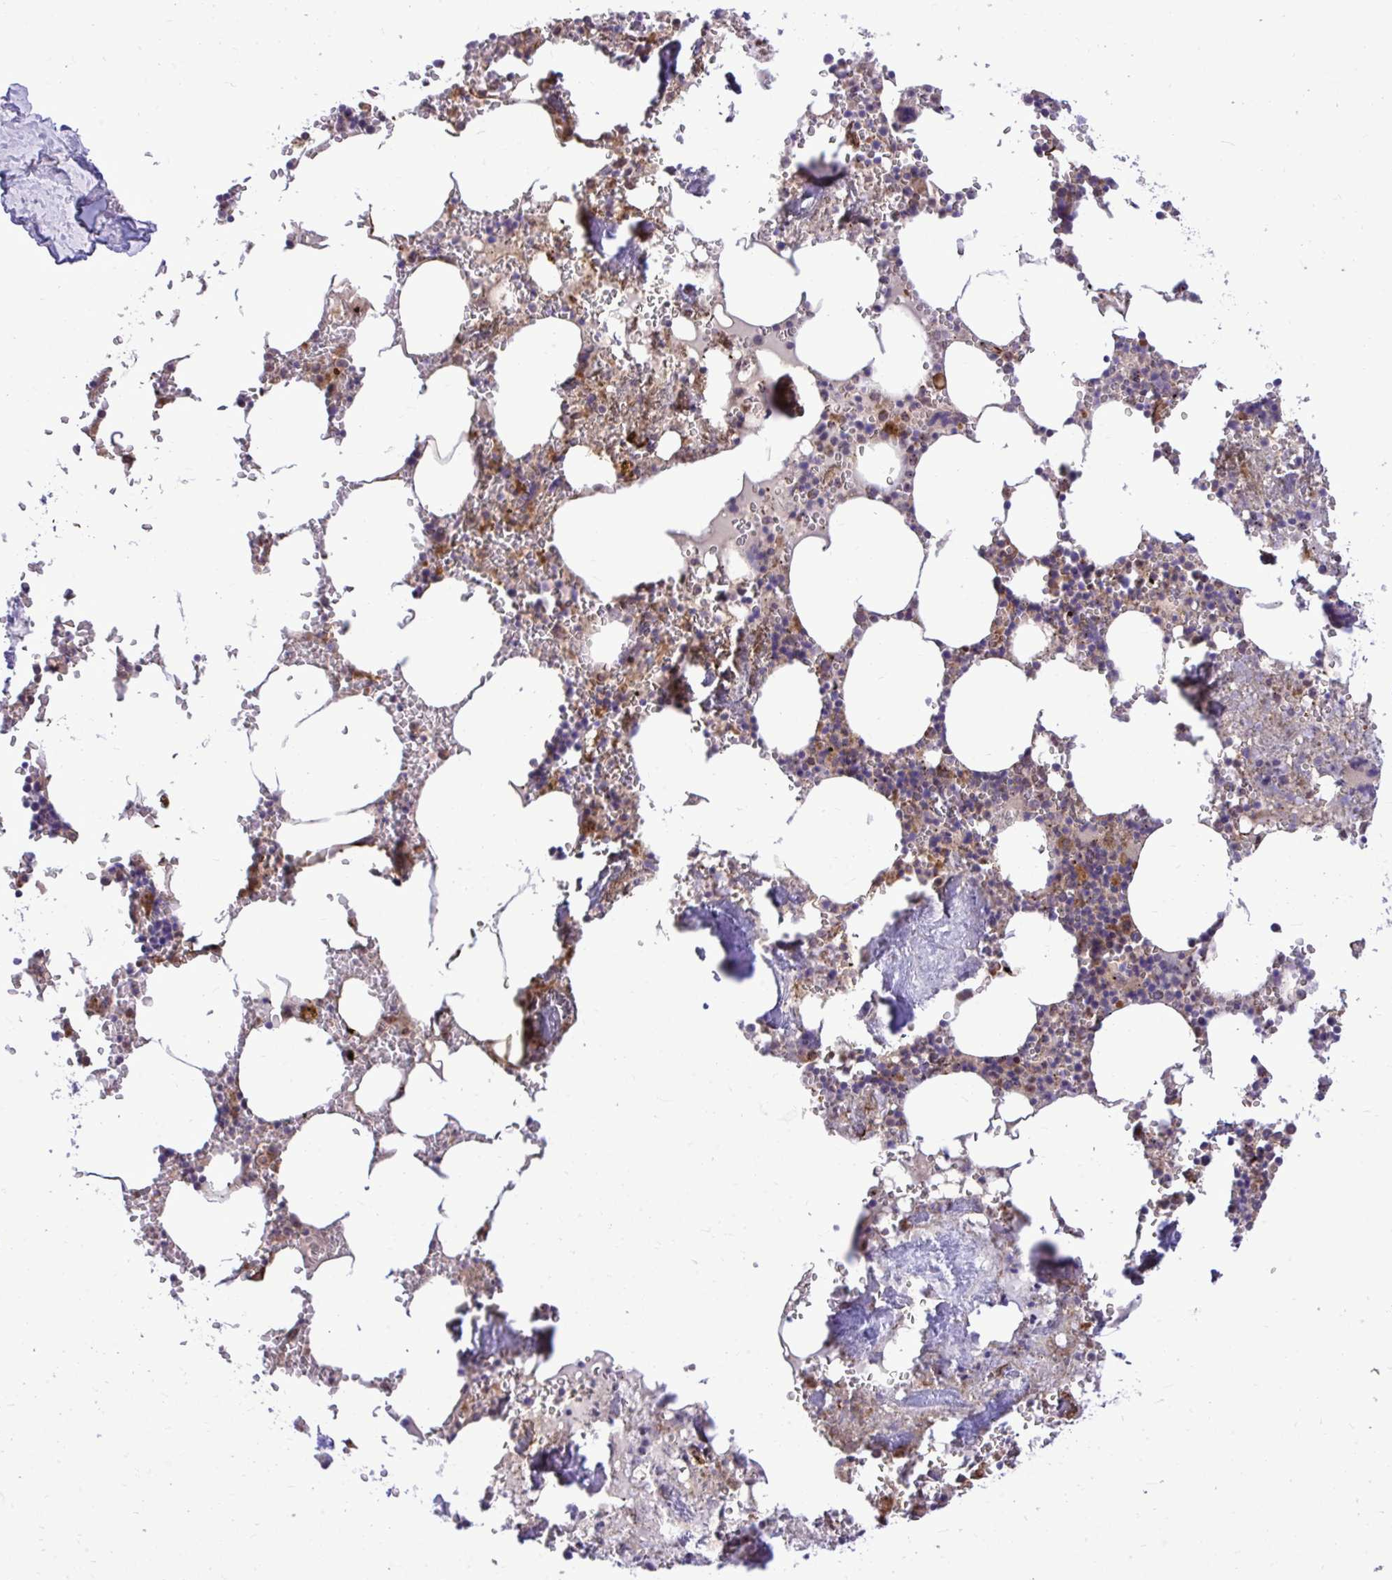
{"staining": {"intensity": "moderate", "quantity": "<25%", "location": "cytoplasmic/membranous"}, "tissue": "bone marrow", "cell_type": "Hematopoietic cells", "image_type": "normal", "snomed": [{"axis": "morphology", "description": "Normal tissue, NOS"}, {"axis": "topography", "description": "Bone marrow"}], "caption": "The image exhibits immunohistochemical staining of unremarkable bone marrow. There is moderate cytoplasmic/membranous expression is seen in about <25% of hematopoietic cells.", "gene": "PAIP2", "patient": {"sex": "male", "age": 54}}